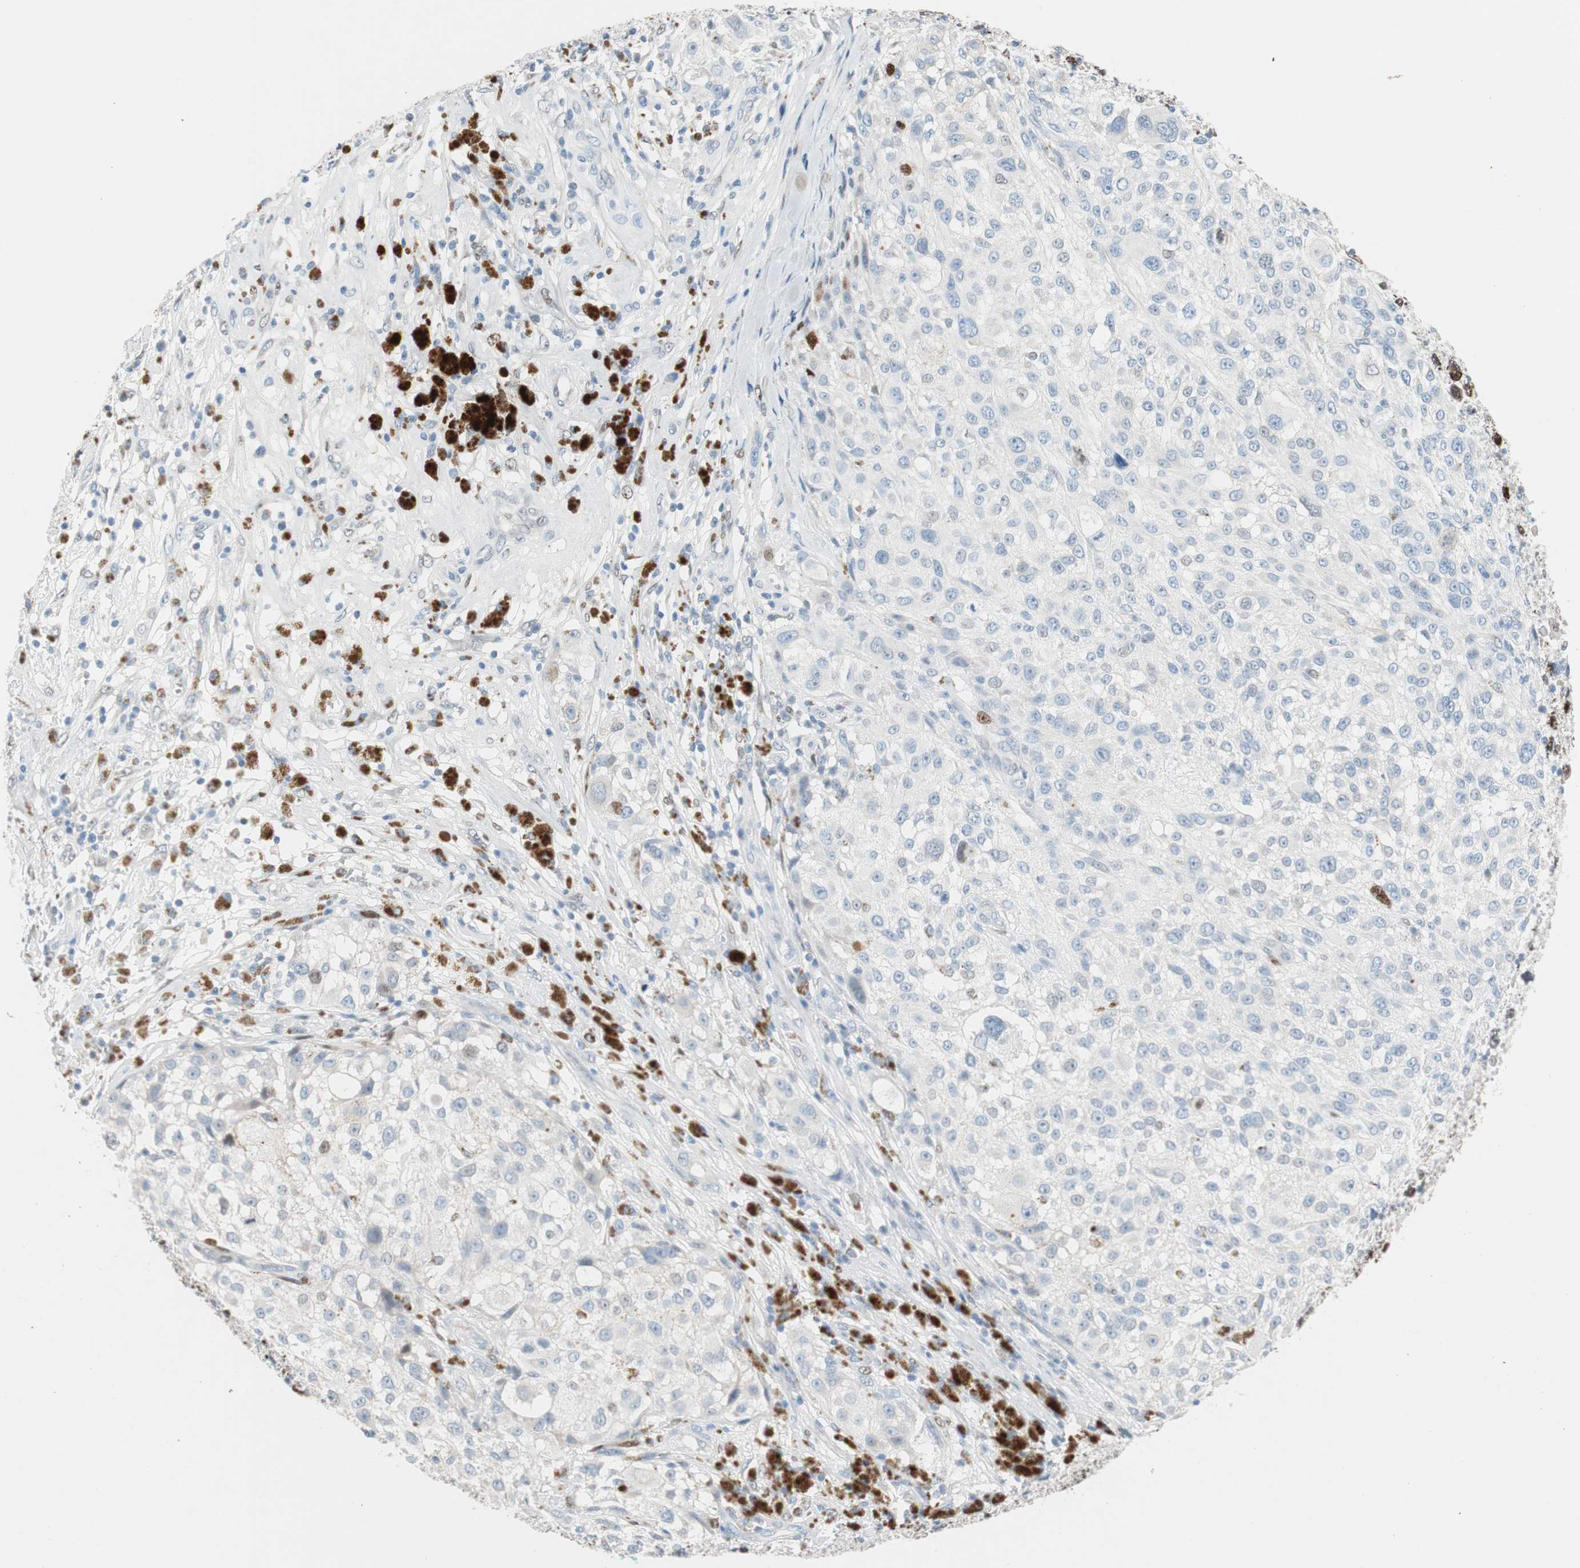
{"staining": {"intensity": "negative", "quantity": "none", "location": "none"}, "tissue": "melanoma", "cell_type": "Tumor cells", "image_type": "cancer", "snomed": [{"axis": "morphology", "description": "Necrosis, NOS"}, {"axis": "morphology", "description": "Malignant melanoma, NOS"}, {"axis": "topography", "description": "Skin"}], "caption": "Image shows no significant protein expression in tumor cells of malignant melanoma.", "gene": "FOSL1", "patient": {"sex": "female", "age": 87}}